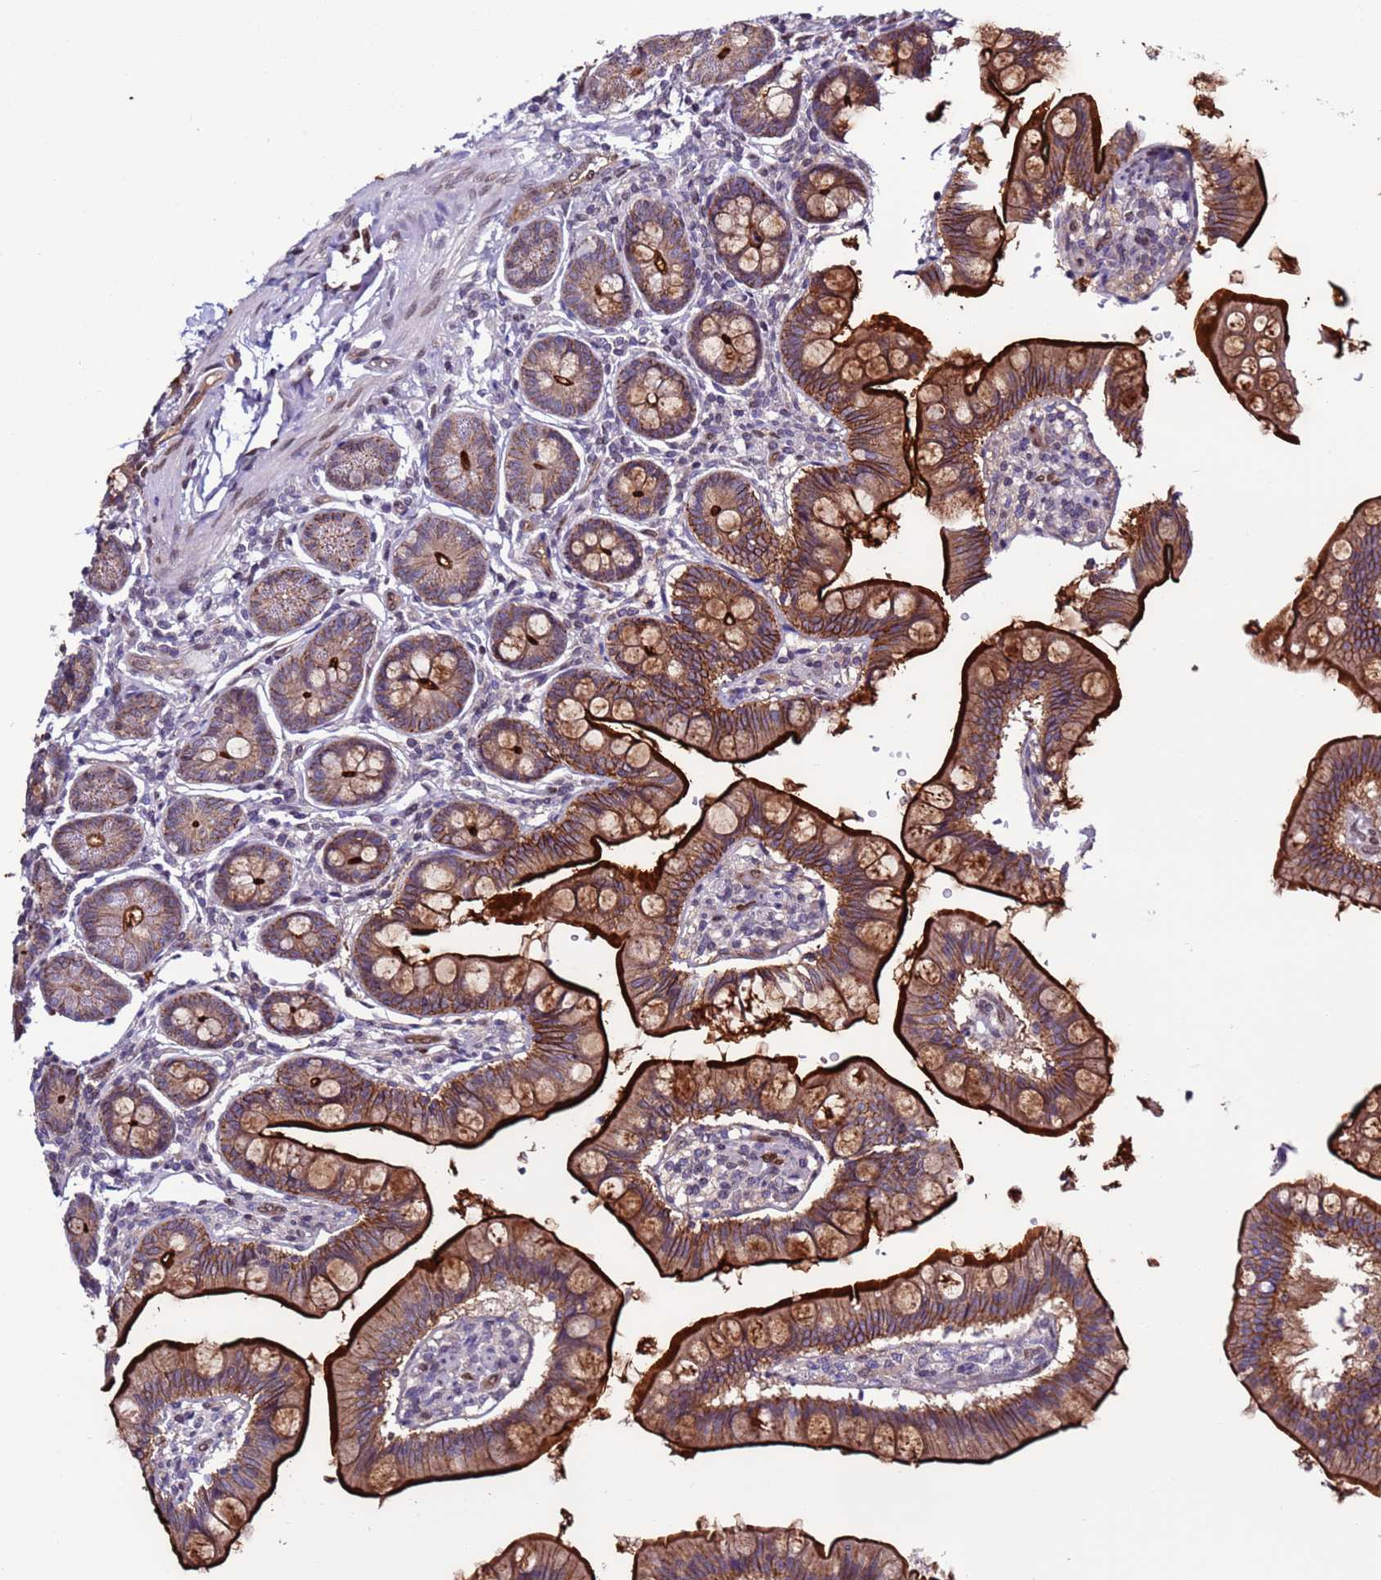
{"staining": {"intensity": "strong", "quantity": "25%-75%", "location": "cytoplasmic/membranous"}, "tissue": "small intestine", "cell_type": "Glandular cells", "image_type": "normal", "snomed": [{"axis": "morphology", "description": "Normal tissue, NOS"}, {"axis": "topography", "description": "Small intestine"}], "caption": "Small intestine was stained to show a protein in brown. There is high levels of strong cytoplasmic/membranous expression in approximately 25%-75% of glandular cells. (DAB (3,3'-diaminobenzidine) = brown stain, brightfield microscopy at high magnification).", "gene": "TRIM37", "patient": {"sex": "male", "age": 7}}